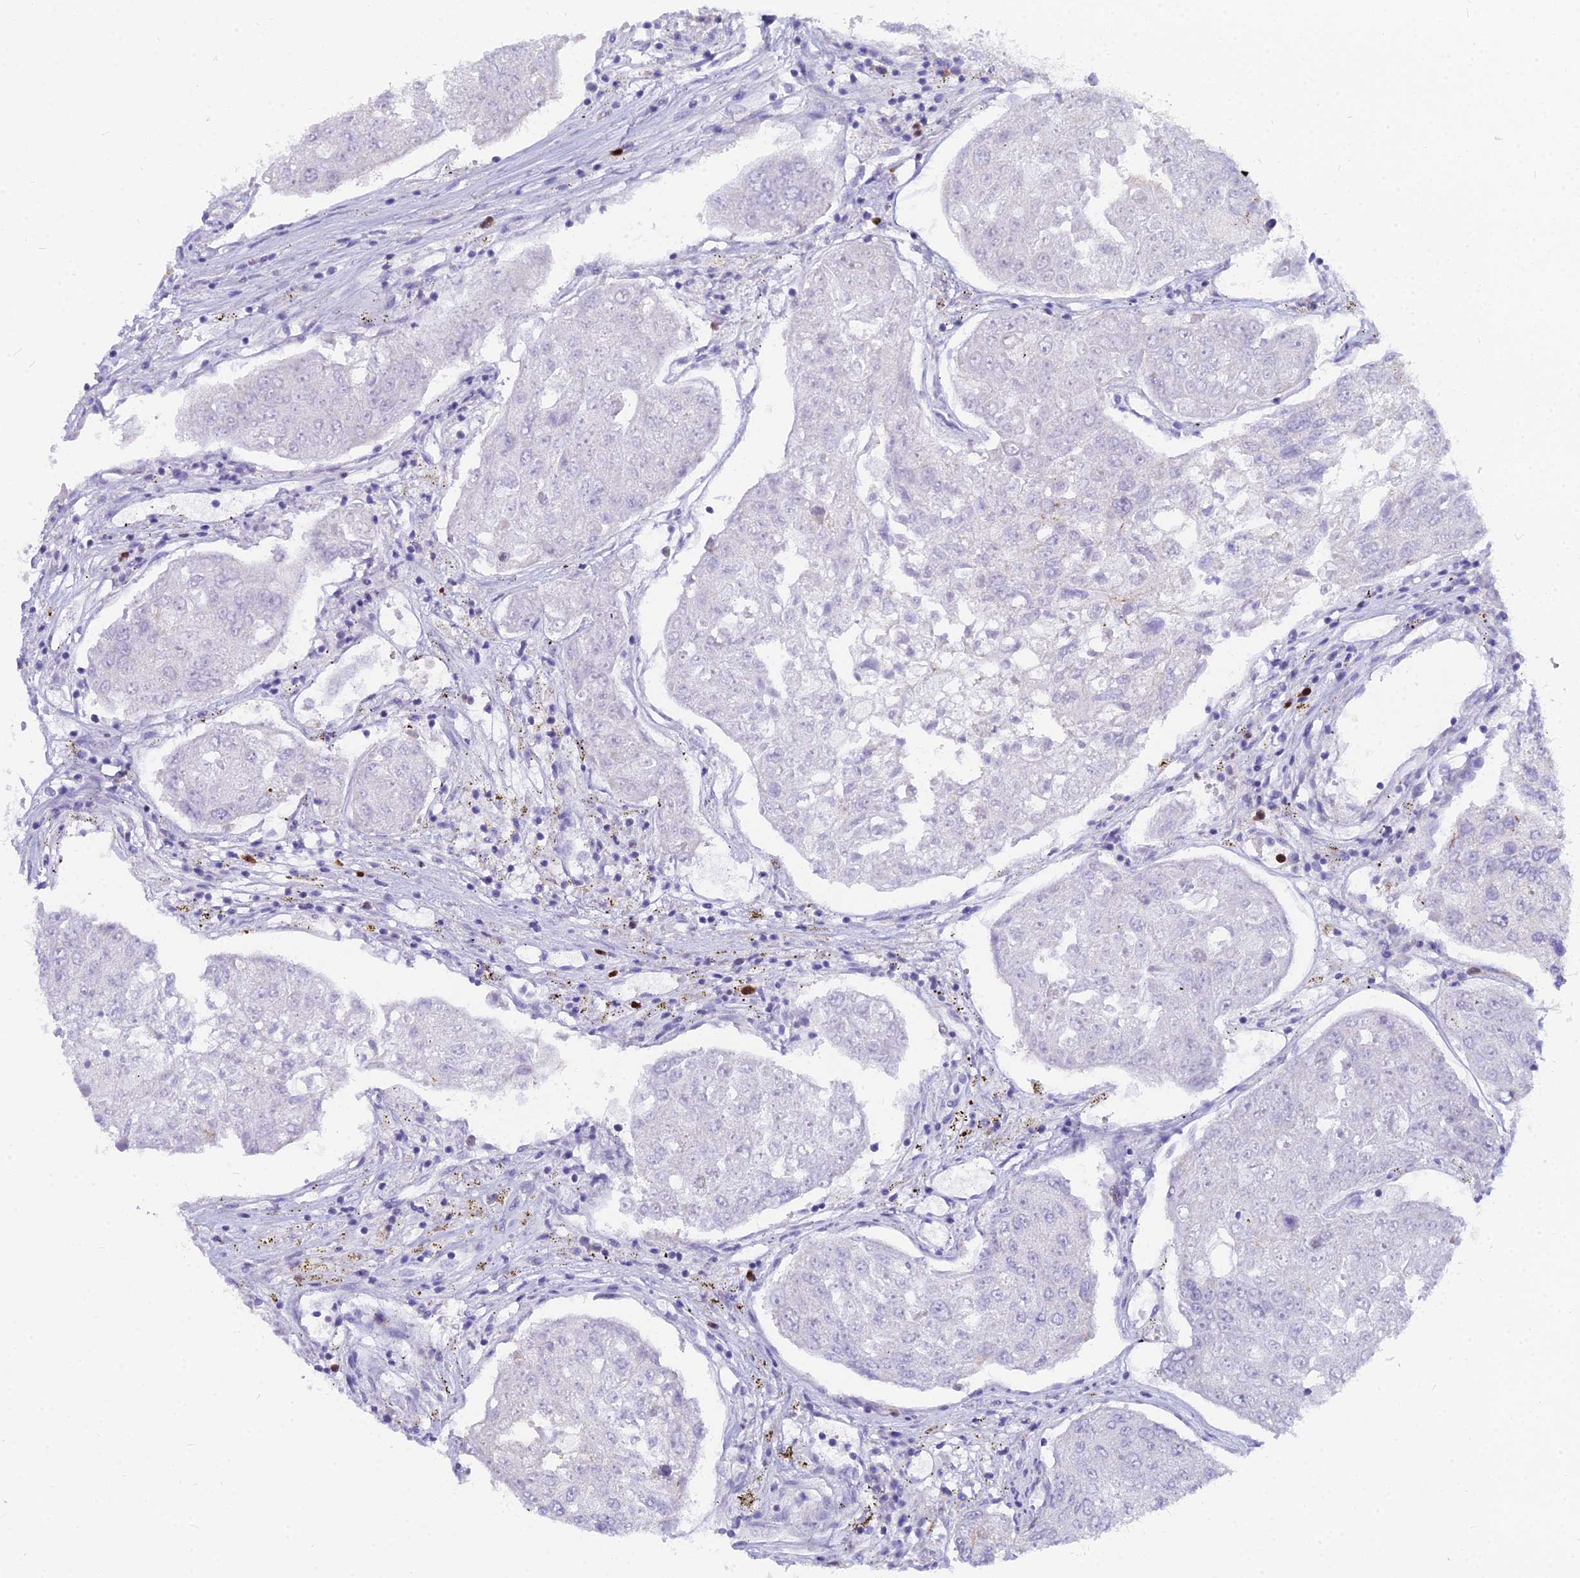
{"staining": {"intensity": "negative", "quantity": "none", "location": "none"}, "tissue": "urothelial cancer", "cell_type": "Tumor cells", "image_type": "cancer", "snomed": [{"axis": "morphology", "description": "Urothelial carcinoma, High grade"}, {"axis": "topography", "description": "Lymph node"}, {"axis": "topography", "description": "Urinary bladder"}], "caption": "Immunohistochemistry image of neoplastic tissue: urothelial carcinoma (high-grade) stained with DAB reveals no significant protein staining in tumor cells.", "gene": "NUSAP1", "patient": {"sex": "male", "age": 51}}